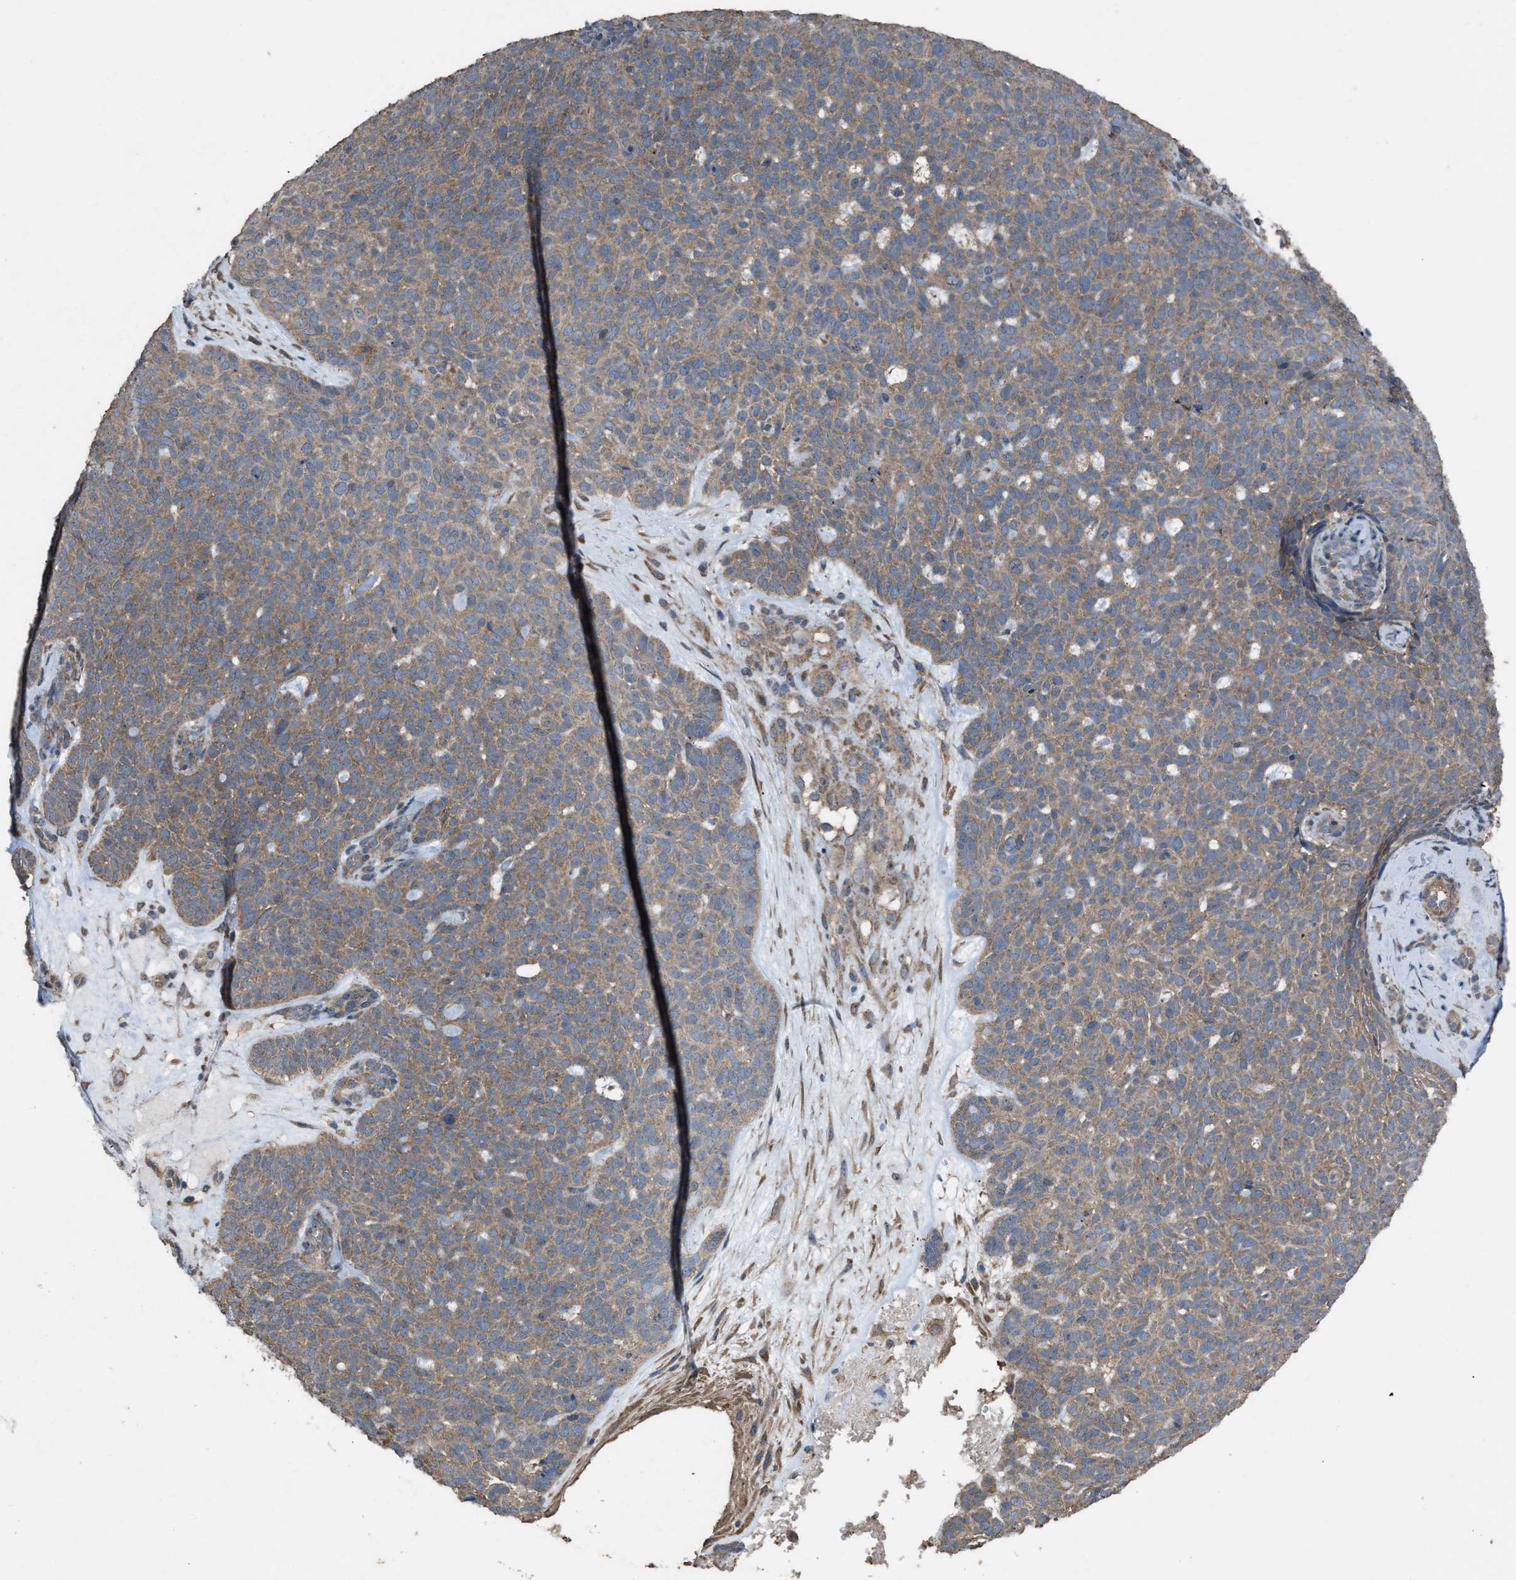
{"staining": {"intensity": "moderate", "quantity": ">75%", "location": "cytoplasmic/membranous"}, "tissue": "skin cancer", "cell_type": "Tumor cells", "image_type": "cancer", "snomed": [{"axis": "morphology", "description": "Basal cell carcinoma"}, {"axis": "topography", "description": "Skin"}], "caption": "Skin cancer (basal cell carcinoma) tissue shows moderate cytoplasmic/membranous expression in about >75% of tumor cells, visualized by immunohistochemistry.", "gene": "ARL6", "patient": {"sex": "male", "age": 61}}